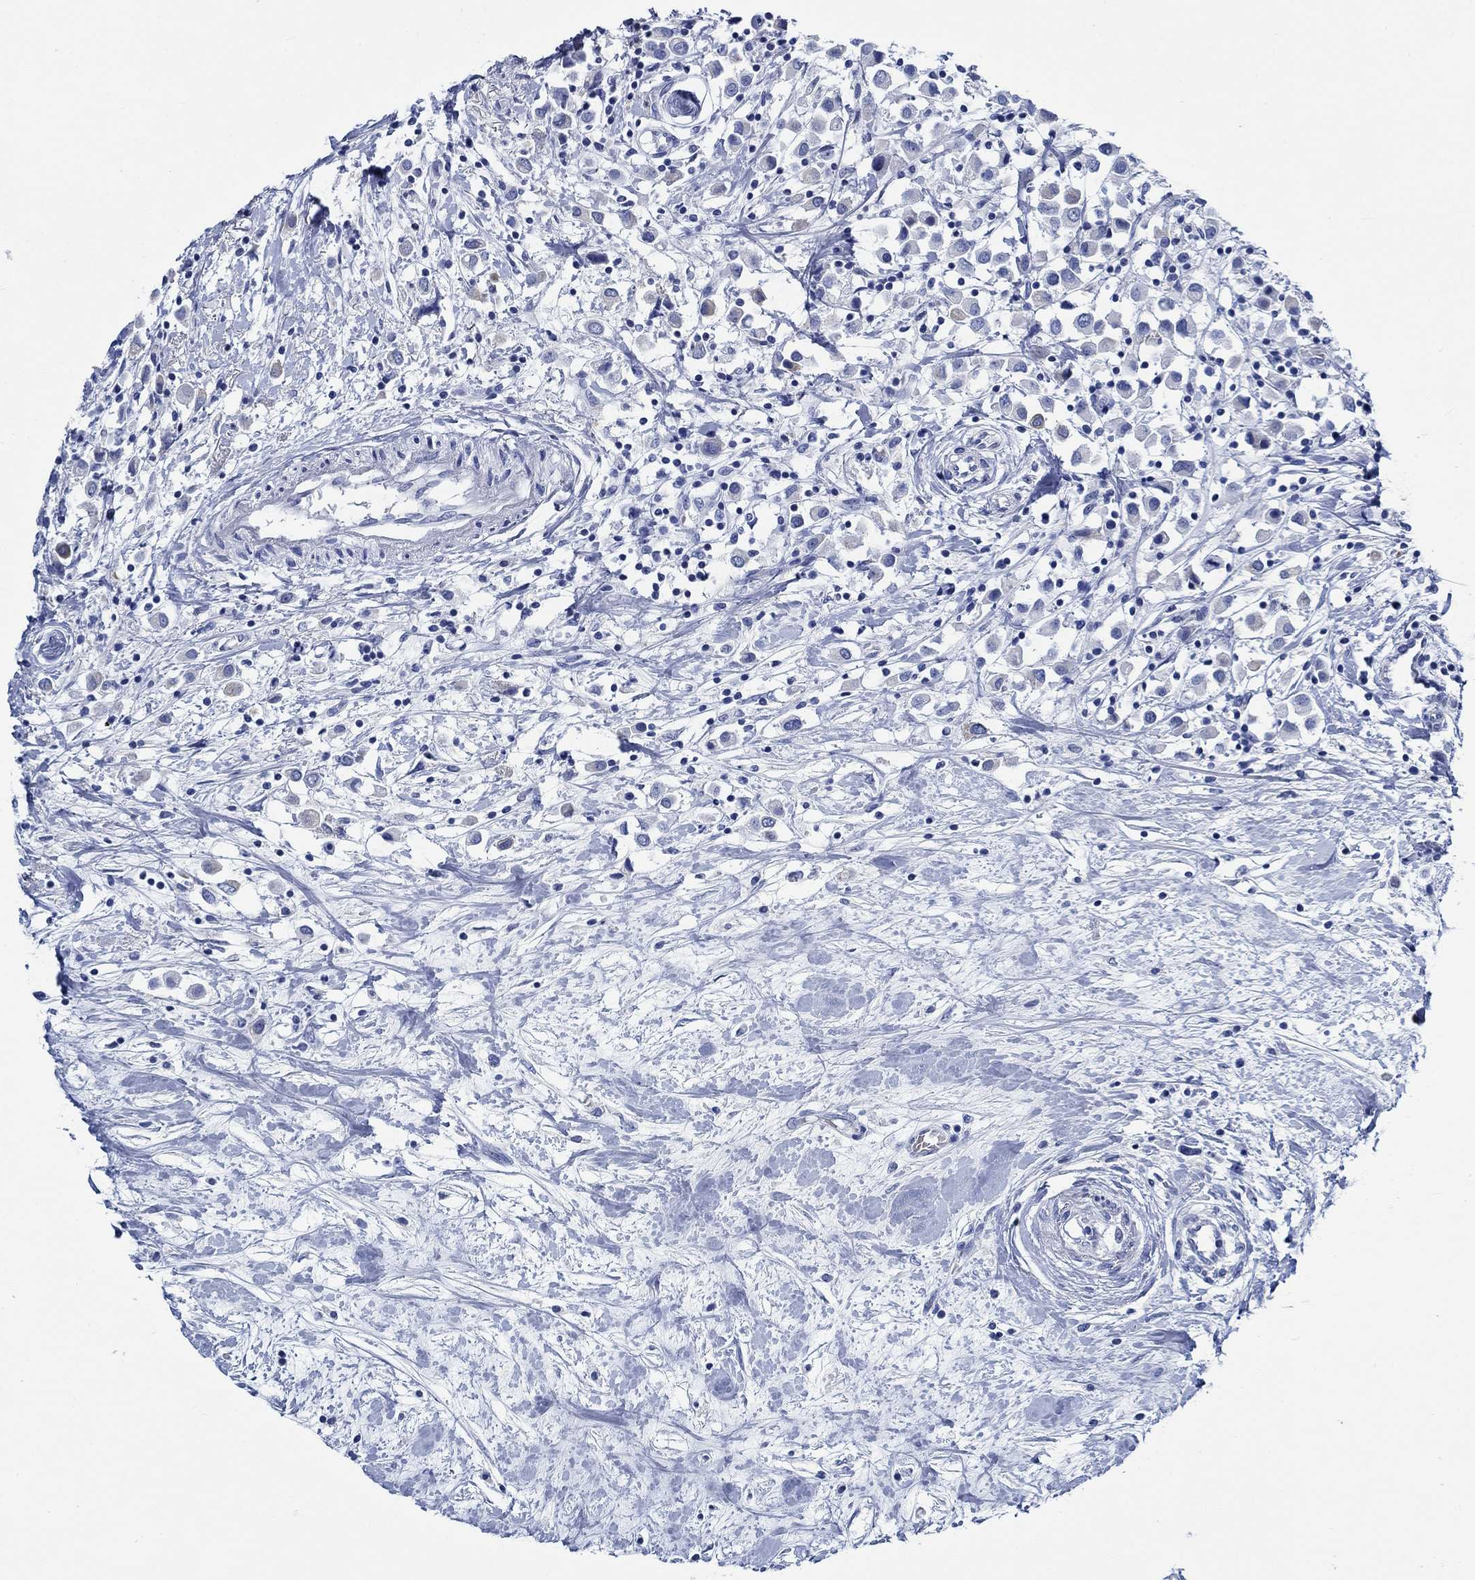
{"staining": {"intensity": "negative", "quantity": "none", "location": "none"}, "tissue": "breast cancer", "cell_type": "Tumor cells", "image_type": "cancer", "snomed": [{"axis": "morphology", "description": "Duct carcinoma"}, {"axis": "topography", "description": "Breast"}], "caption": "Protein analysis of breast cancer shows no significant staining in tumor cells. (DAB immunohistochemistry (IHC) visualized using brightfield microscopy, high magnification).", "gene": "SVEP1", "patient": {"sex": "female", "age": 61}}